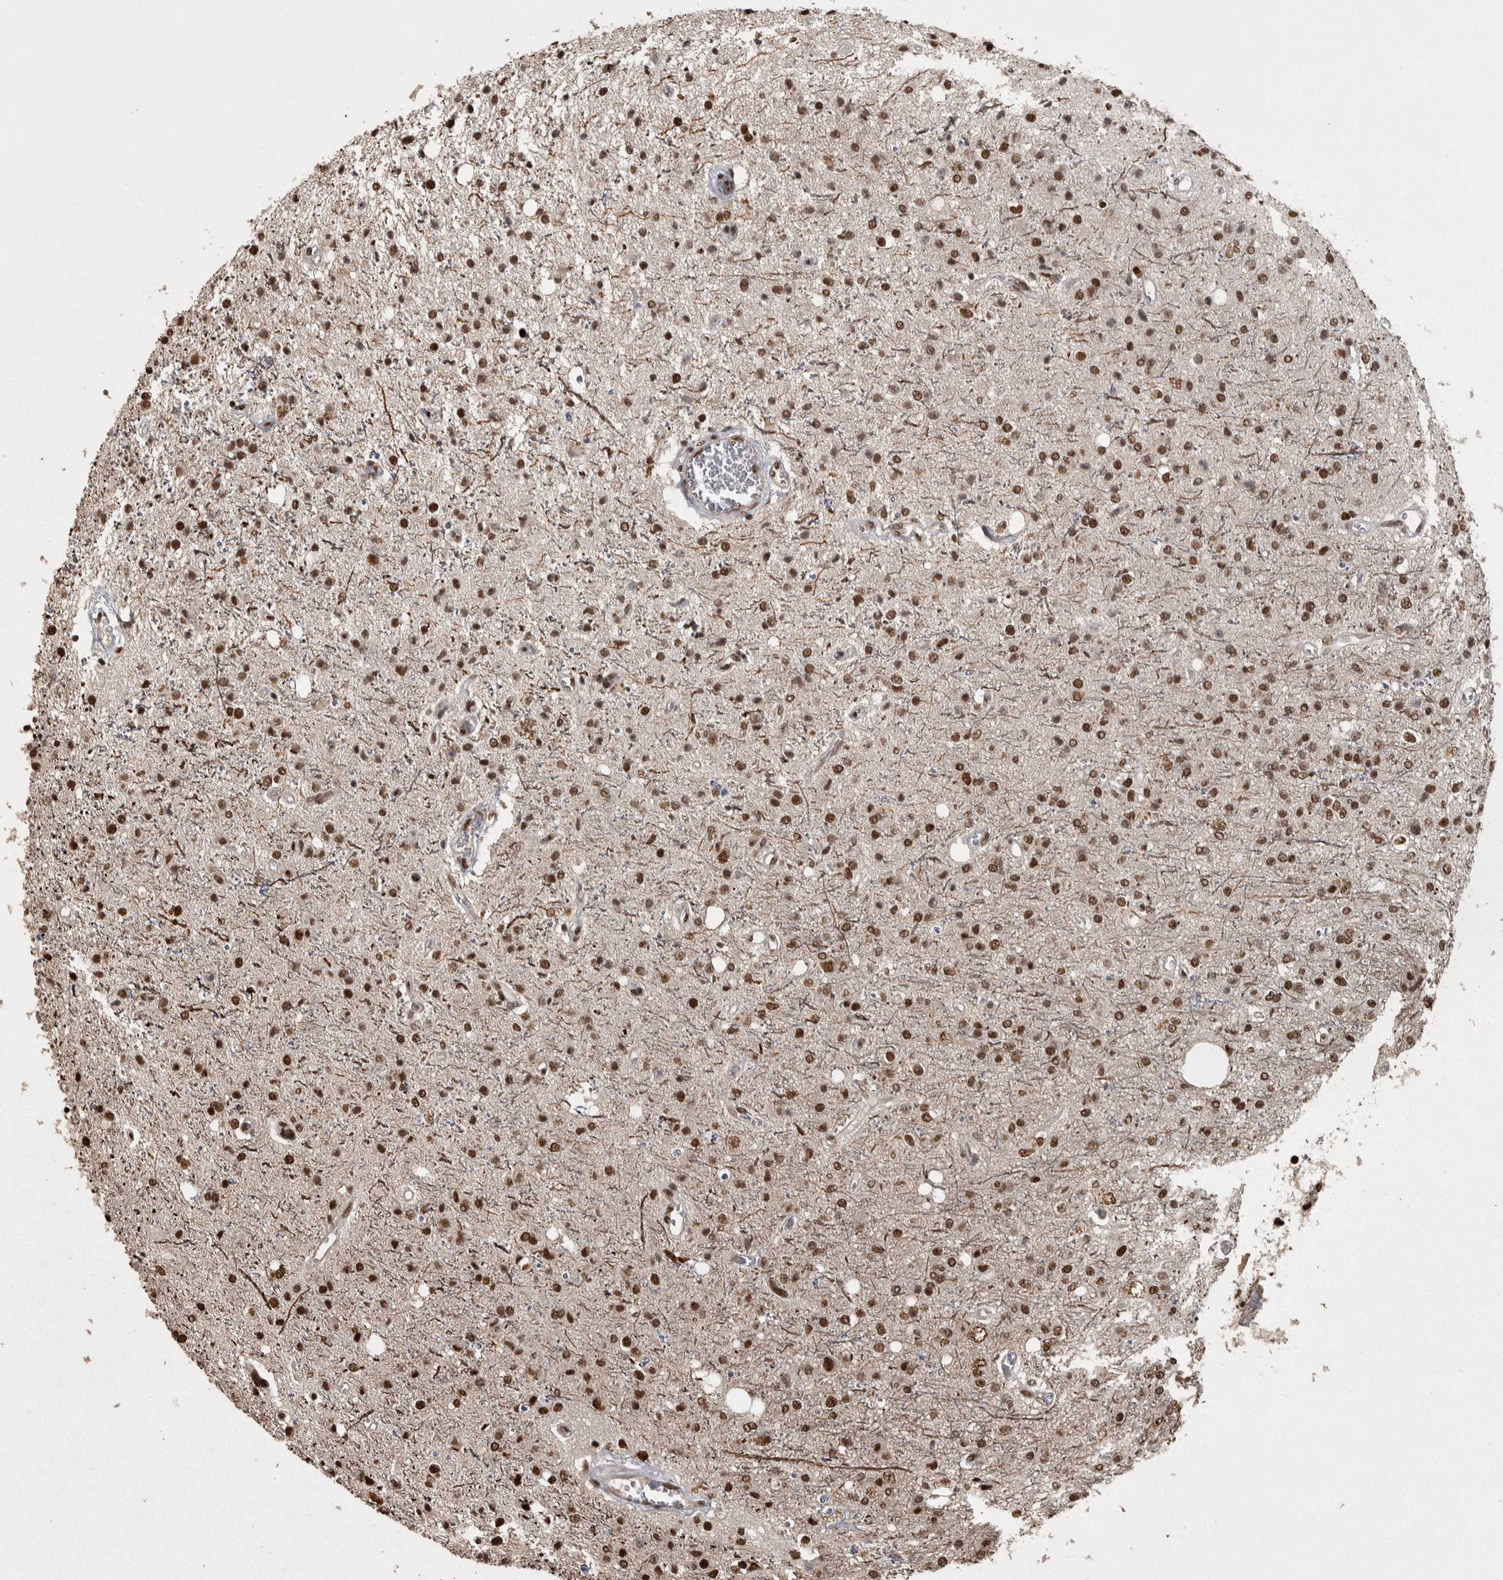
{"staining": {"intensity": "strong", "quantity": ">75%", "location": "nuclear"}, "tissue": "glioma", "cell_type": "Tumor cells", "image_type": "cancer", "snomed": [{"axis": "morphology", "description": "Glioma, malignant, High grade"}, {"axis": "topography", "description": "Brain"}], "caption": "A histopathology image of glioma stained for a protein reveals strong nuclear brown staining in tumor cells.", "gene": "ZFHX4", "patient": {"sex": "male", "age": 47}}